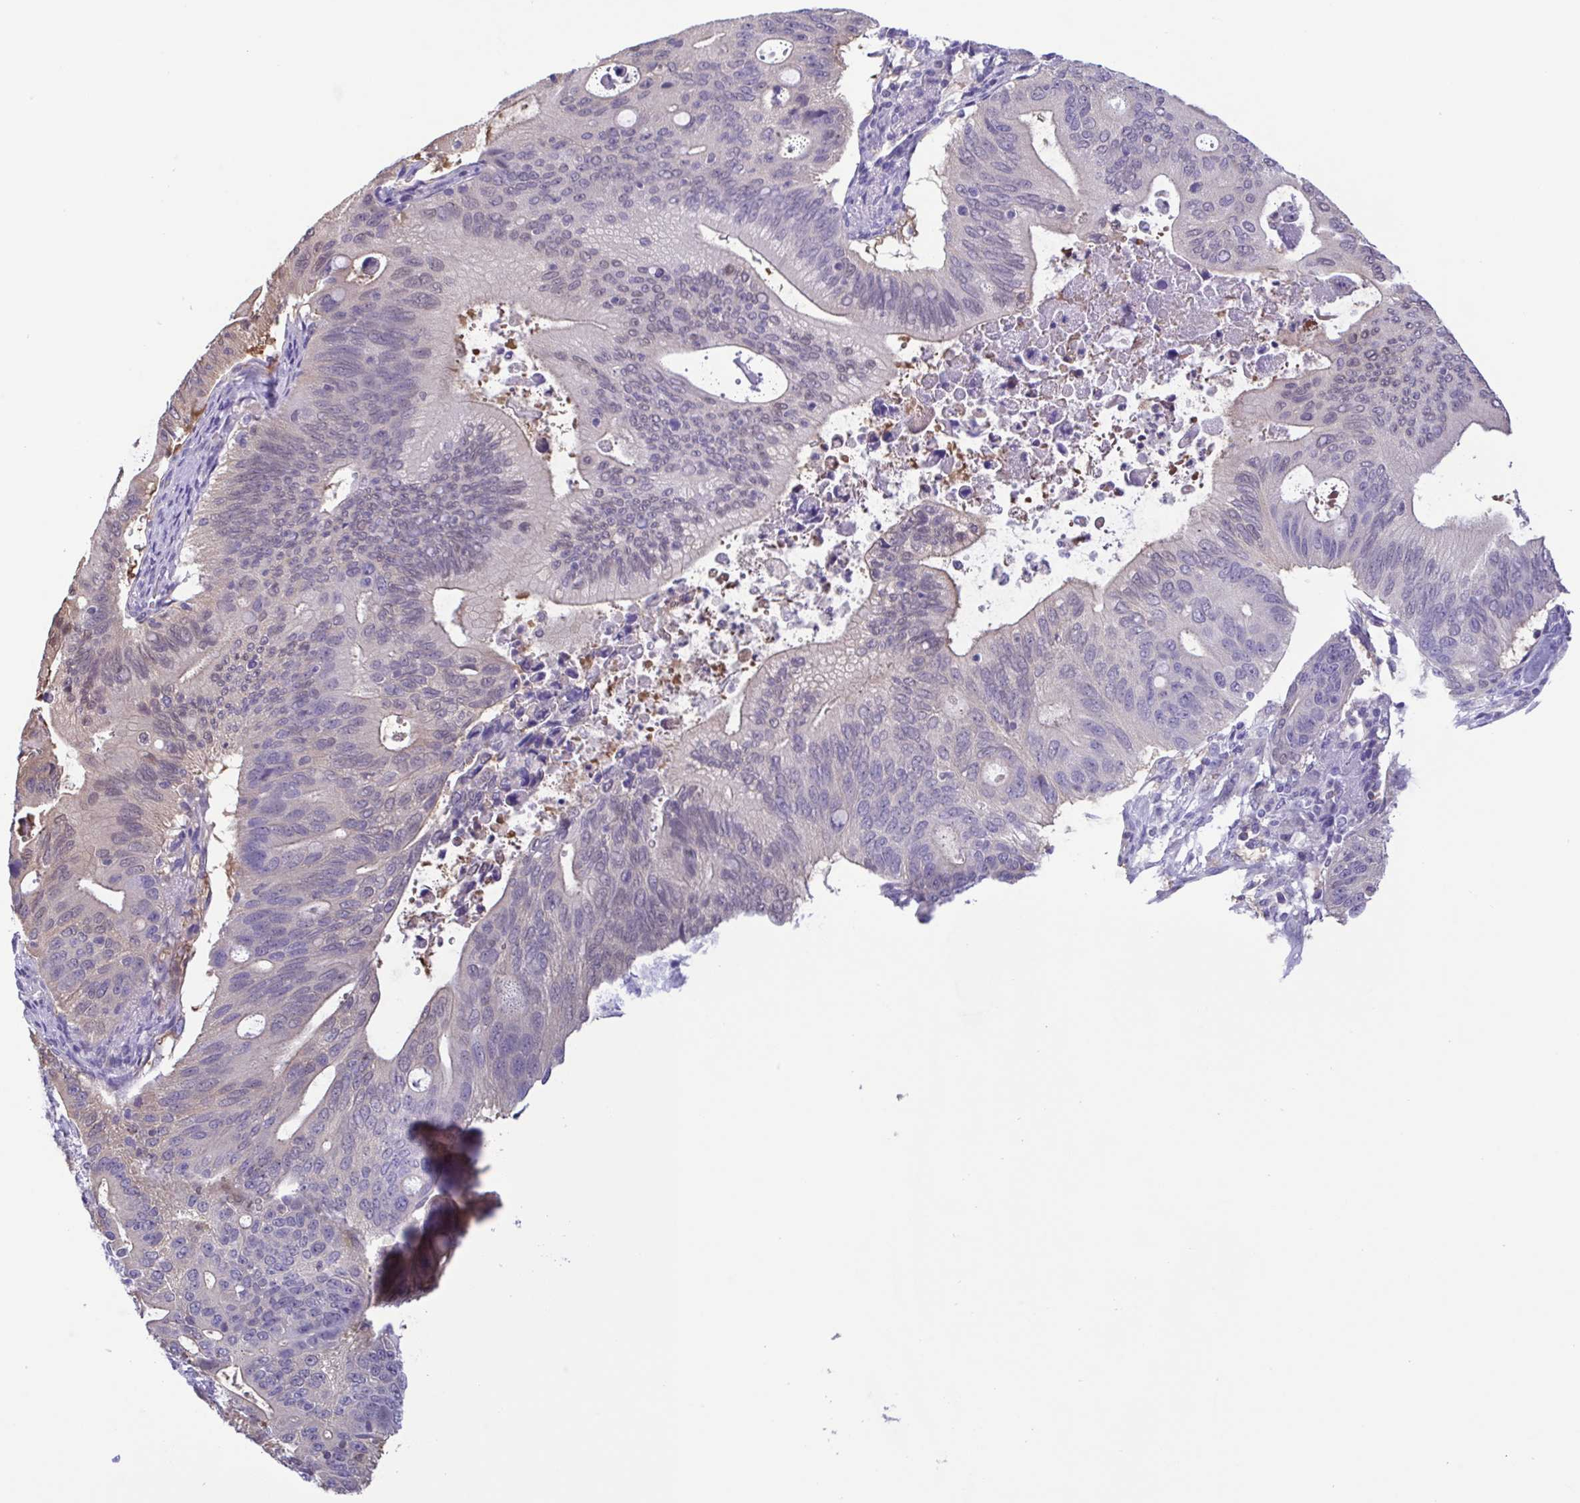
{"staining": {"intensity": "negative", "quantity": "none", "location": "none"}, "tissue": "pancreatic cancer", "cell_type": "Tumor cells", "image_type": "cancer", "snomed": [{"axis": "morphology", "description": "Adenocarcinoma, NOS"}, {"axis": "topography", "description": "Pancreas"}], "caption": "Tumor cells are negative for protein expression in human pancreatic adenocarcinoma.", "gene": "LDHC", "patient": {"sex": "female", "age": 72}}